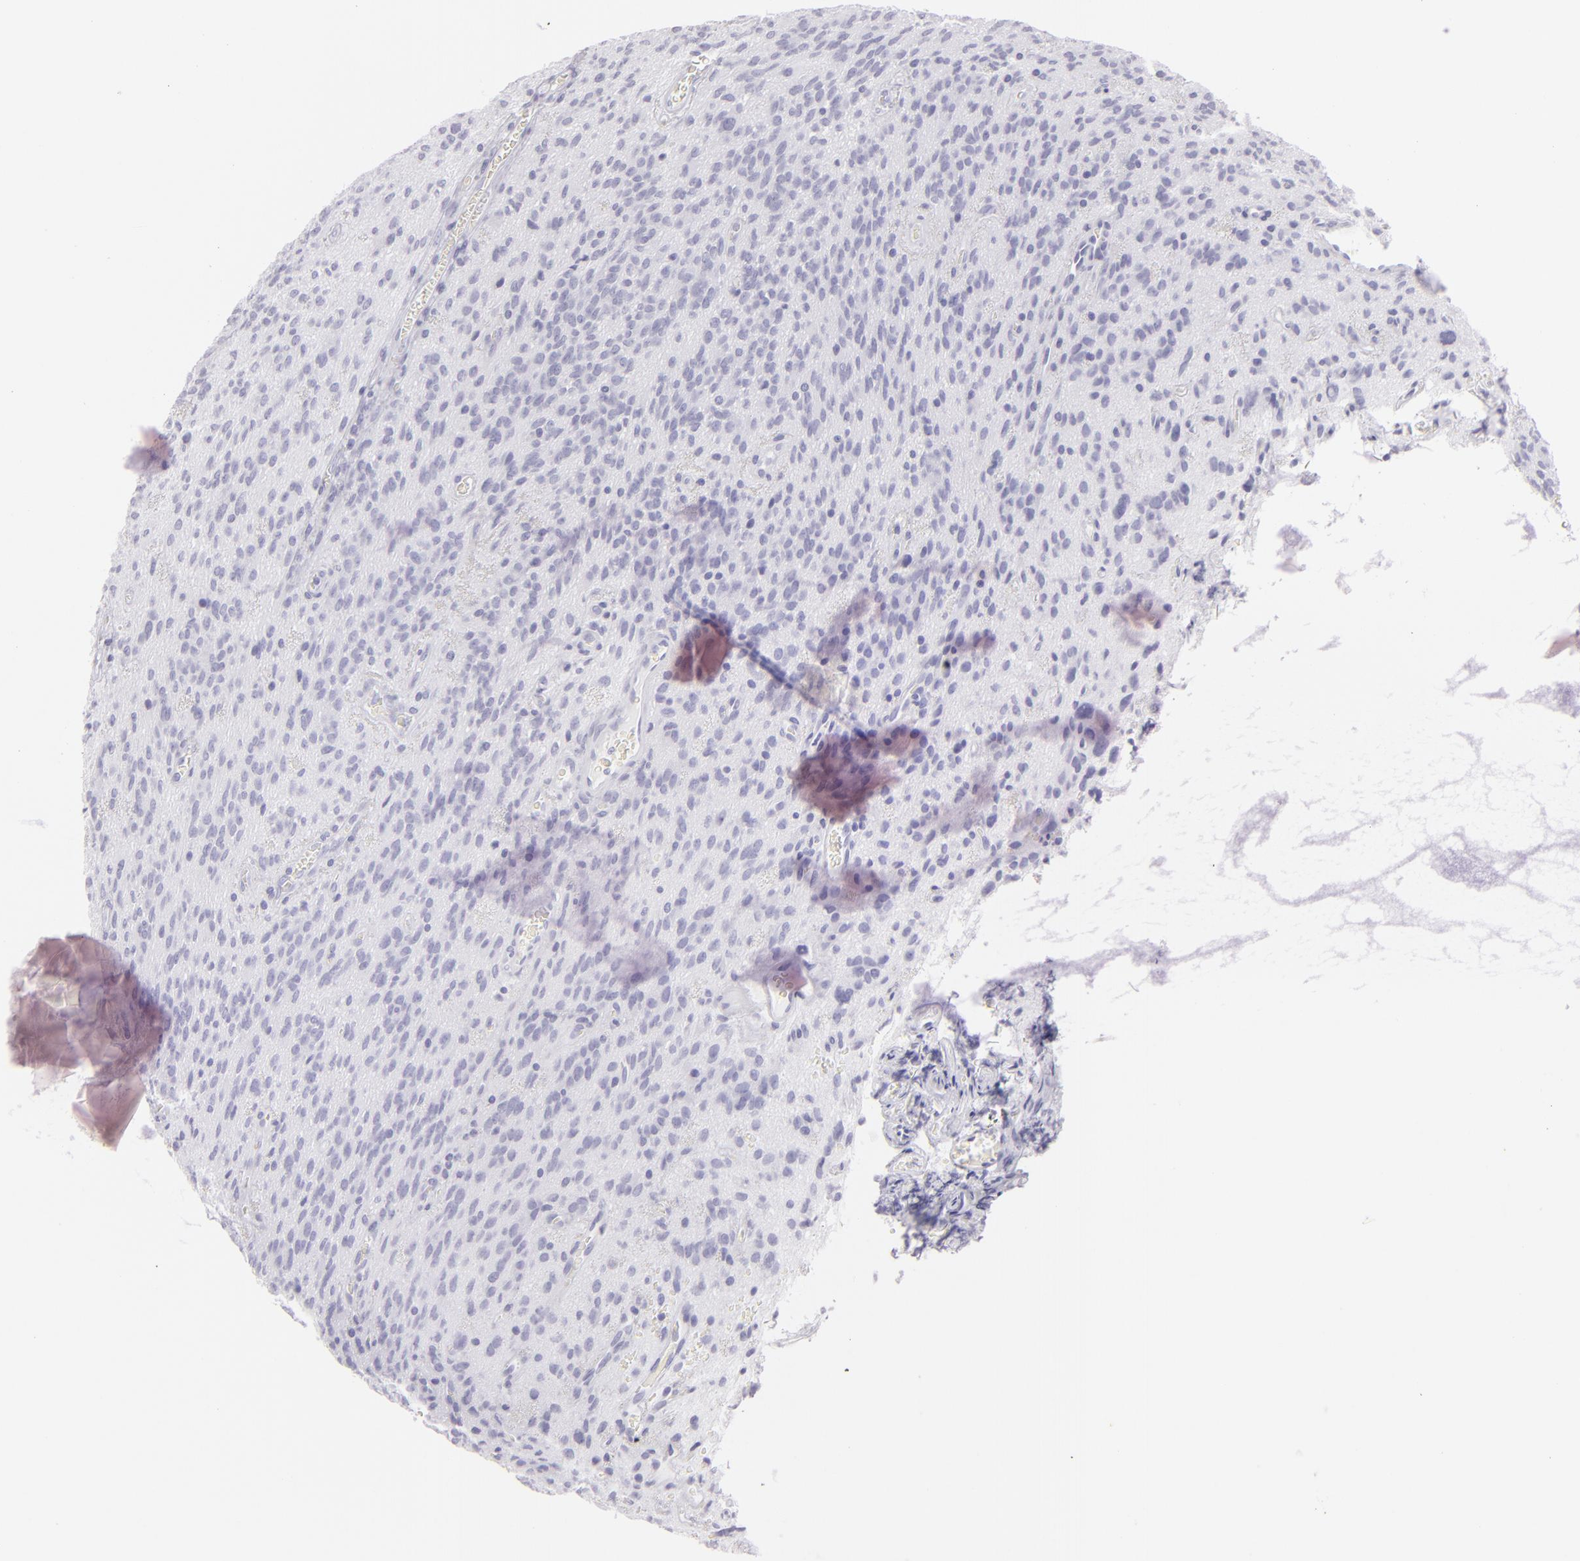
{"staining": {"intensity": "negative", "quantity": "none", "location": "none"}, "tissue": "glioma", "cell_type": "Tumor cells", "image_type": "cancer", "snomed": [{"axis": "morphology", "description": "Glioma, malignant, Low grade"}, {"axis": "topography", "description": "Brain"}], "caption": "Protein analysis of glioma reveals no significant positivity in tumor cells. (DAB IHC visualized using brightfield microscopy, high magnification).", "gene": "FLG", "patient": {"sex": "female", "age": 15}}